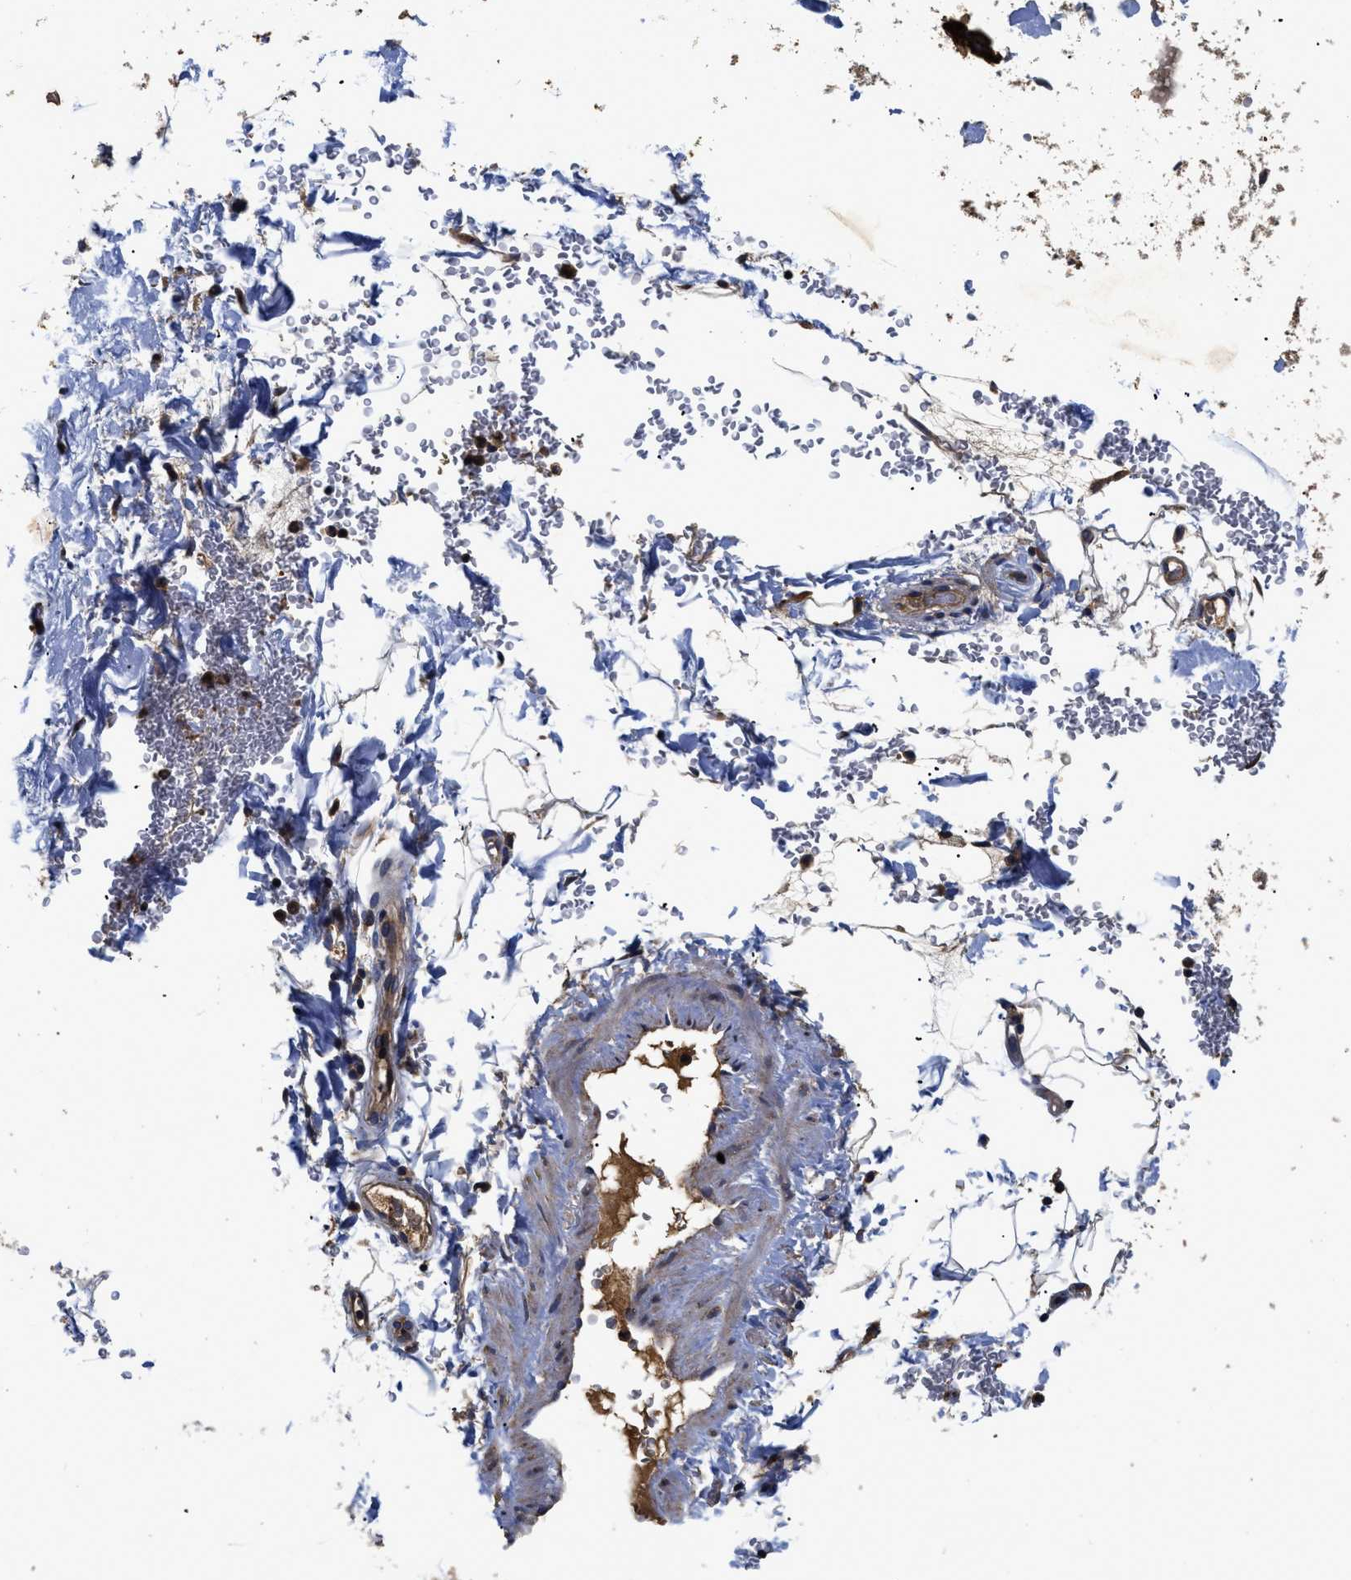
{"staining": {"intensity": "weak", "quantity": "25%-75%", "location": "cytoplasmic/membranous"}, "tissue": "adipose tissue", "cell_type": "Adipocytes", "image_type": "normal", "snomed": [{"axis": "morphology", "description": "Normal tissue, NOS"}, {"axis": "topography", "description": "Cartilage tissue"}, {"axis": "topography", "description": "Bronchus"}], "caption": "Immunohistochemistry photomicrograph of unremarkable adipose tissue: human adipose tissue stained using IHC reveals low levels of weak protein expression localized specifically in the cytoplasmic/membranous of adipocytes, appearing as a cytoplasmic/membranous brown color.", "gene": "LRRC3", "patient": {"sex": "female", "age": 73}}